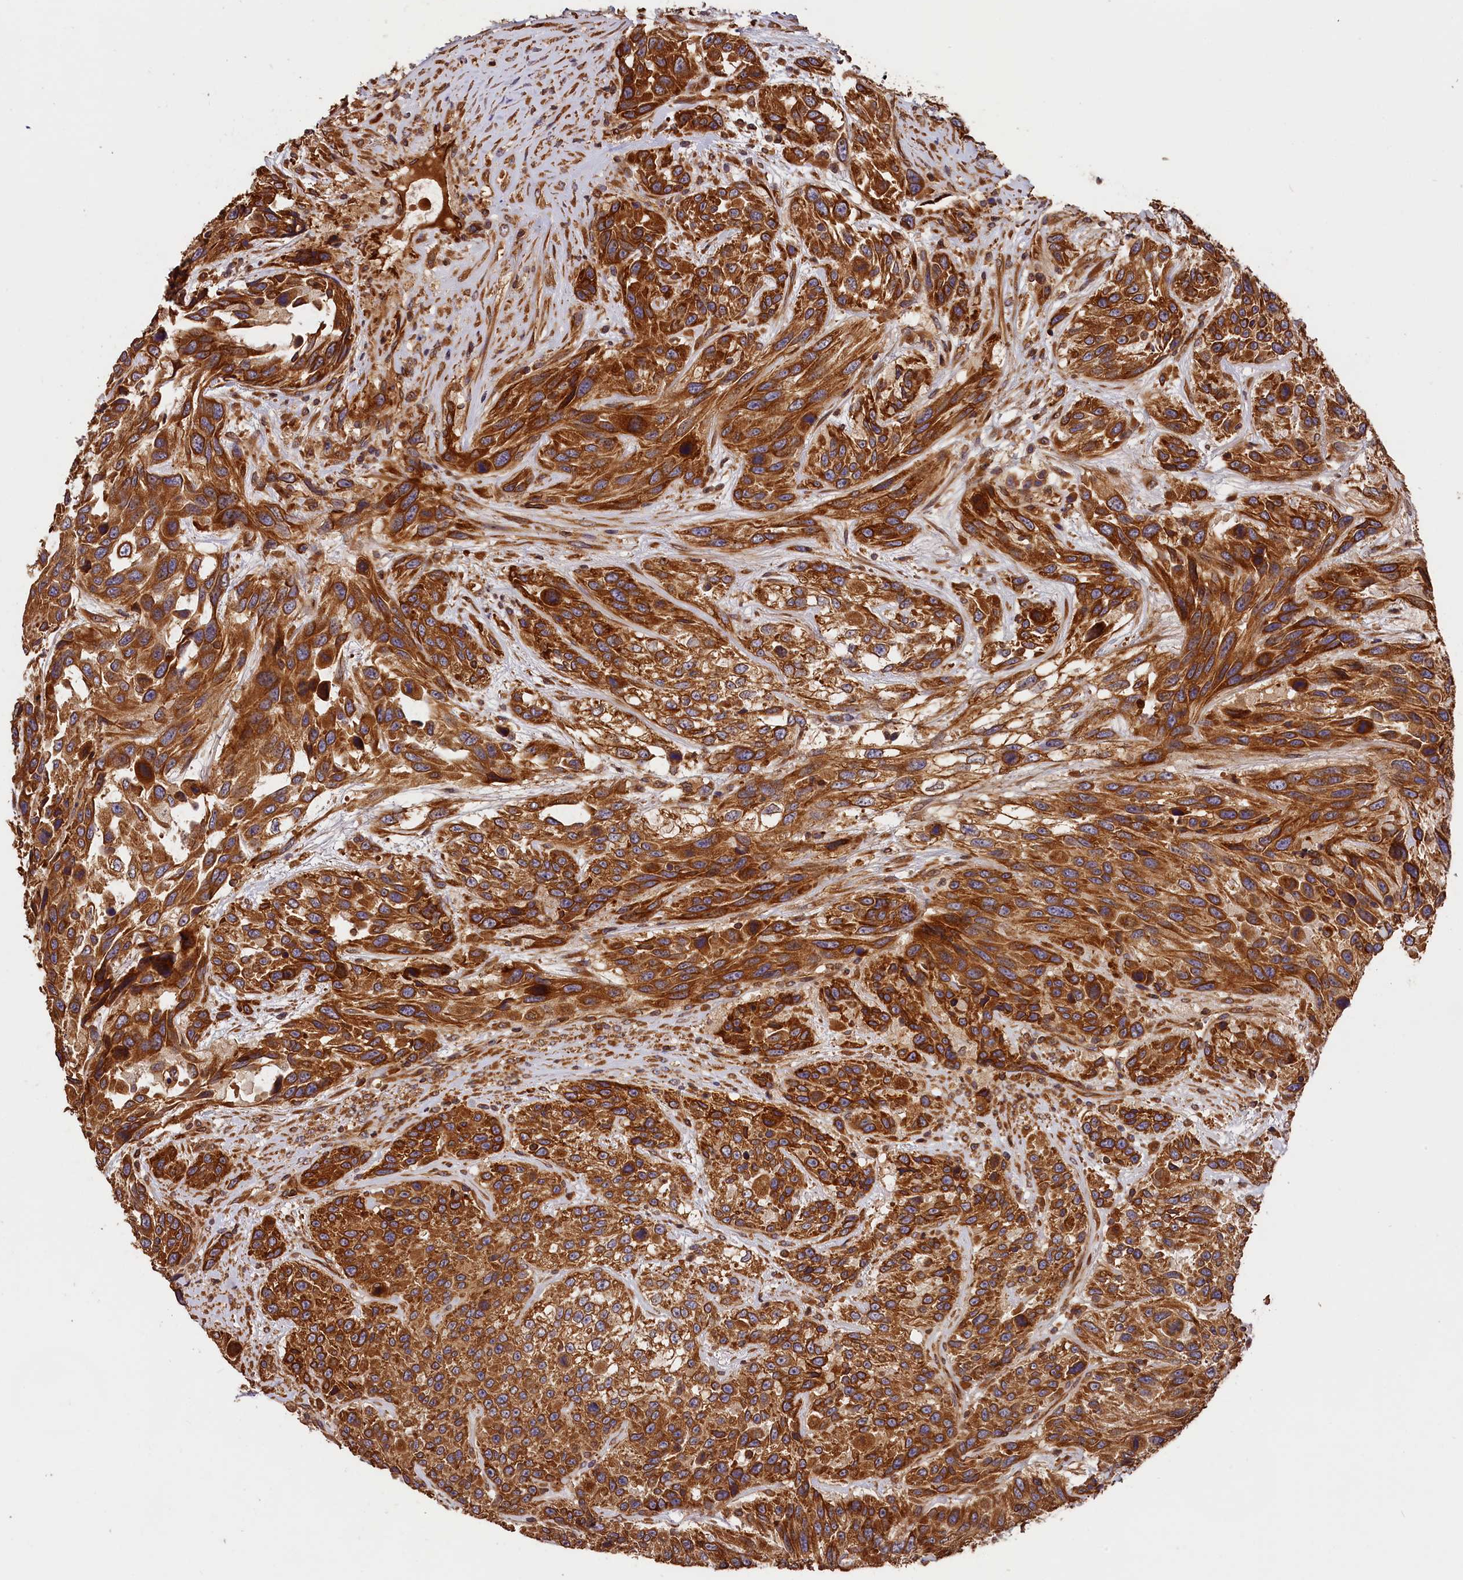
{"staining": {"intensity": "strong", "quantity": ">75%", "location": "cytoplasmic/membranous"}, "tissue": "urothelial cancer", "cell_type": "Tumor cells", "image_type": "cancer", "snomed": [{"axis": "morphology", "description": "Urothelial carcinoma, High grade"}, {"axis": "topography", "description": "Urinary bladder"}], "caption": "Immunohistochemistry (IHC) (DAB) staining of high-grade urothelial carcinoma exhibits strong cytoplasmic/membranous protein expression in about >75% of tumor cells.", "gene": "HMOX2", "patient": {"sex": "female", "age": 70}}